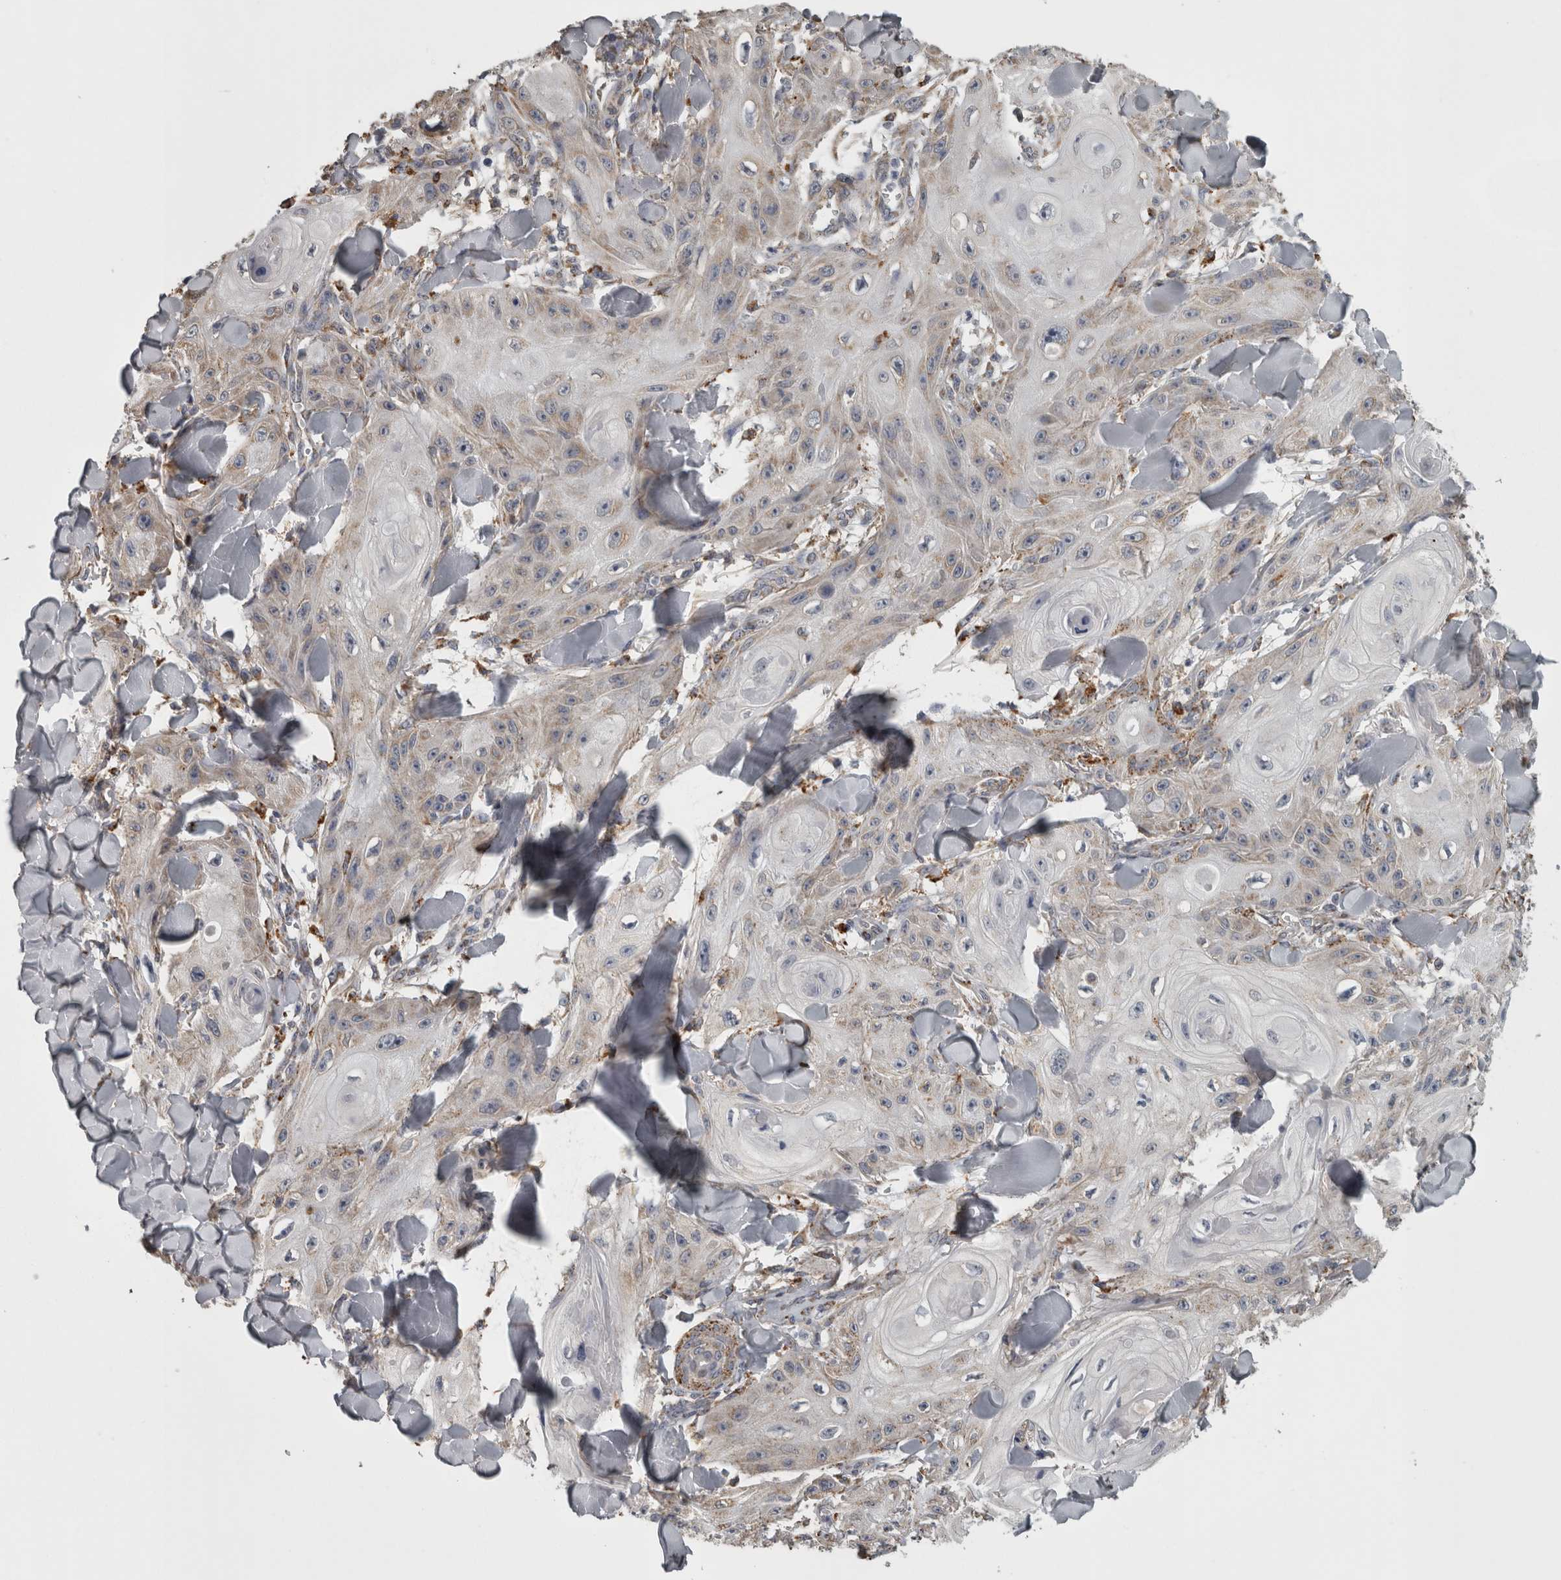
{"staining": {"intensity": "weak", "quantity": "<25%", "location": "cytoplasmic/membranous"}, "tissue": "skin cancer", "cell_type": "Tumor cells", "image_type": "cancer", "snomed": [{"axis": "morphology", "description": "Squamous cell carcinoma, NOS"}, {"axis": "topography", "description": "Skin"}], "caption": "Immunohistochemistry photomicrograph of neoplastic tissue: human skin cancer (squamous cell carcinoma) stained with DAB shows no significant protein expression in tumor cells.", "gene": "FRK", "patient": {"sex": "male", "age": 74}}